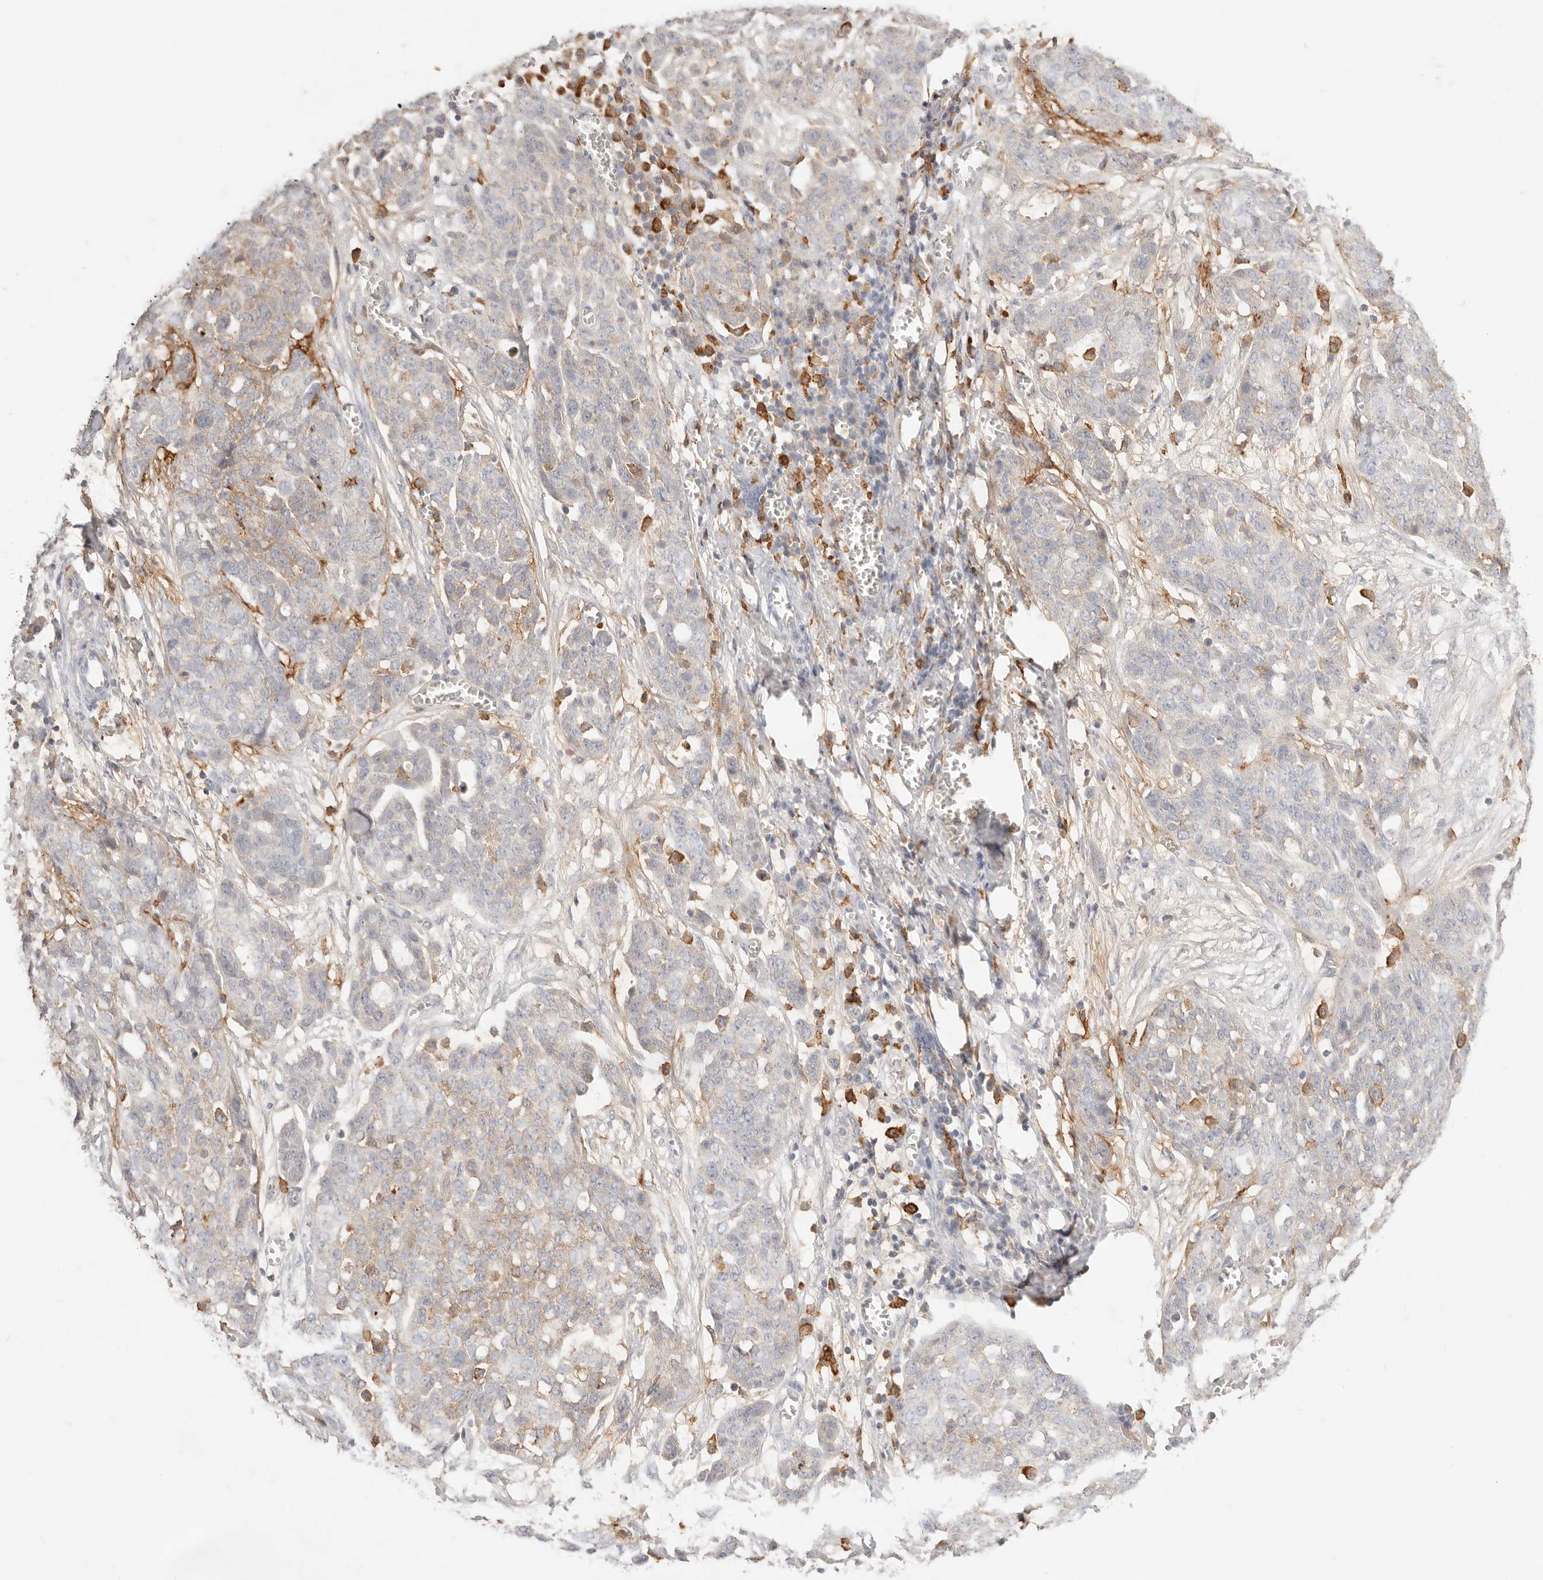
{"staining": {"intensity": "weak", "quantity": "25%-75%", "location": "cytoplasmic/membranous"}, "tissue": "ovarian cancer", "cell_type": "Tumor cells", "image_type": "cancer", "snomed": [{"axis": "morphology", "description": "Cystadenocarcinoma, serous, NOS"}, {"axis": "topography", "description": "Soft tissue"}, {"axis": "topography", "description": "Ovary"}], "caption": "An image showing weak cytoplasmic/membranous positivity in approximately 25%-75% of tumor cells in ovarian serous cystadenocarcinoma, as visualized by brown immunohistochemical staining.", "gene": "HK2", "patient": {"sex": "female", "age": 57}}